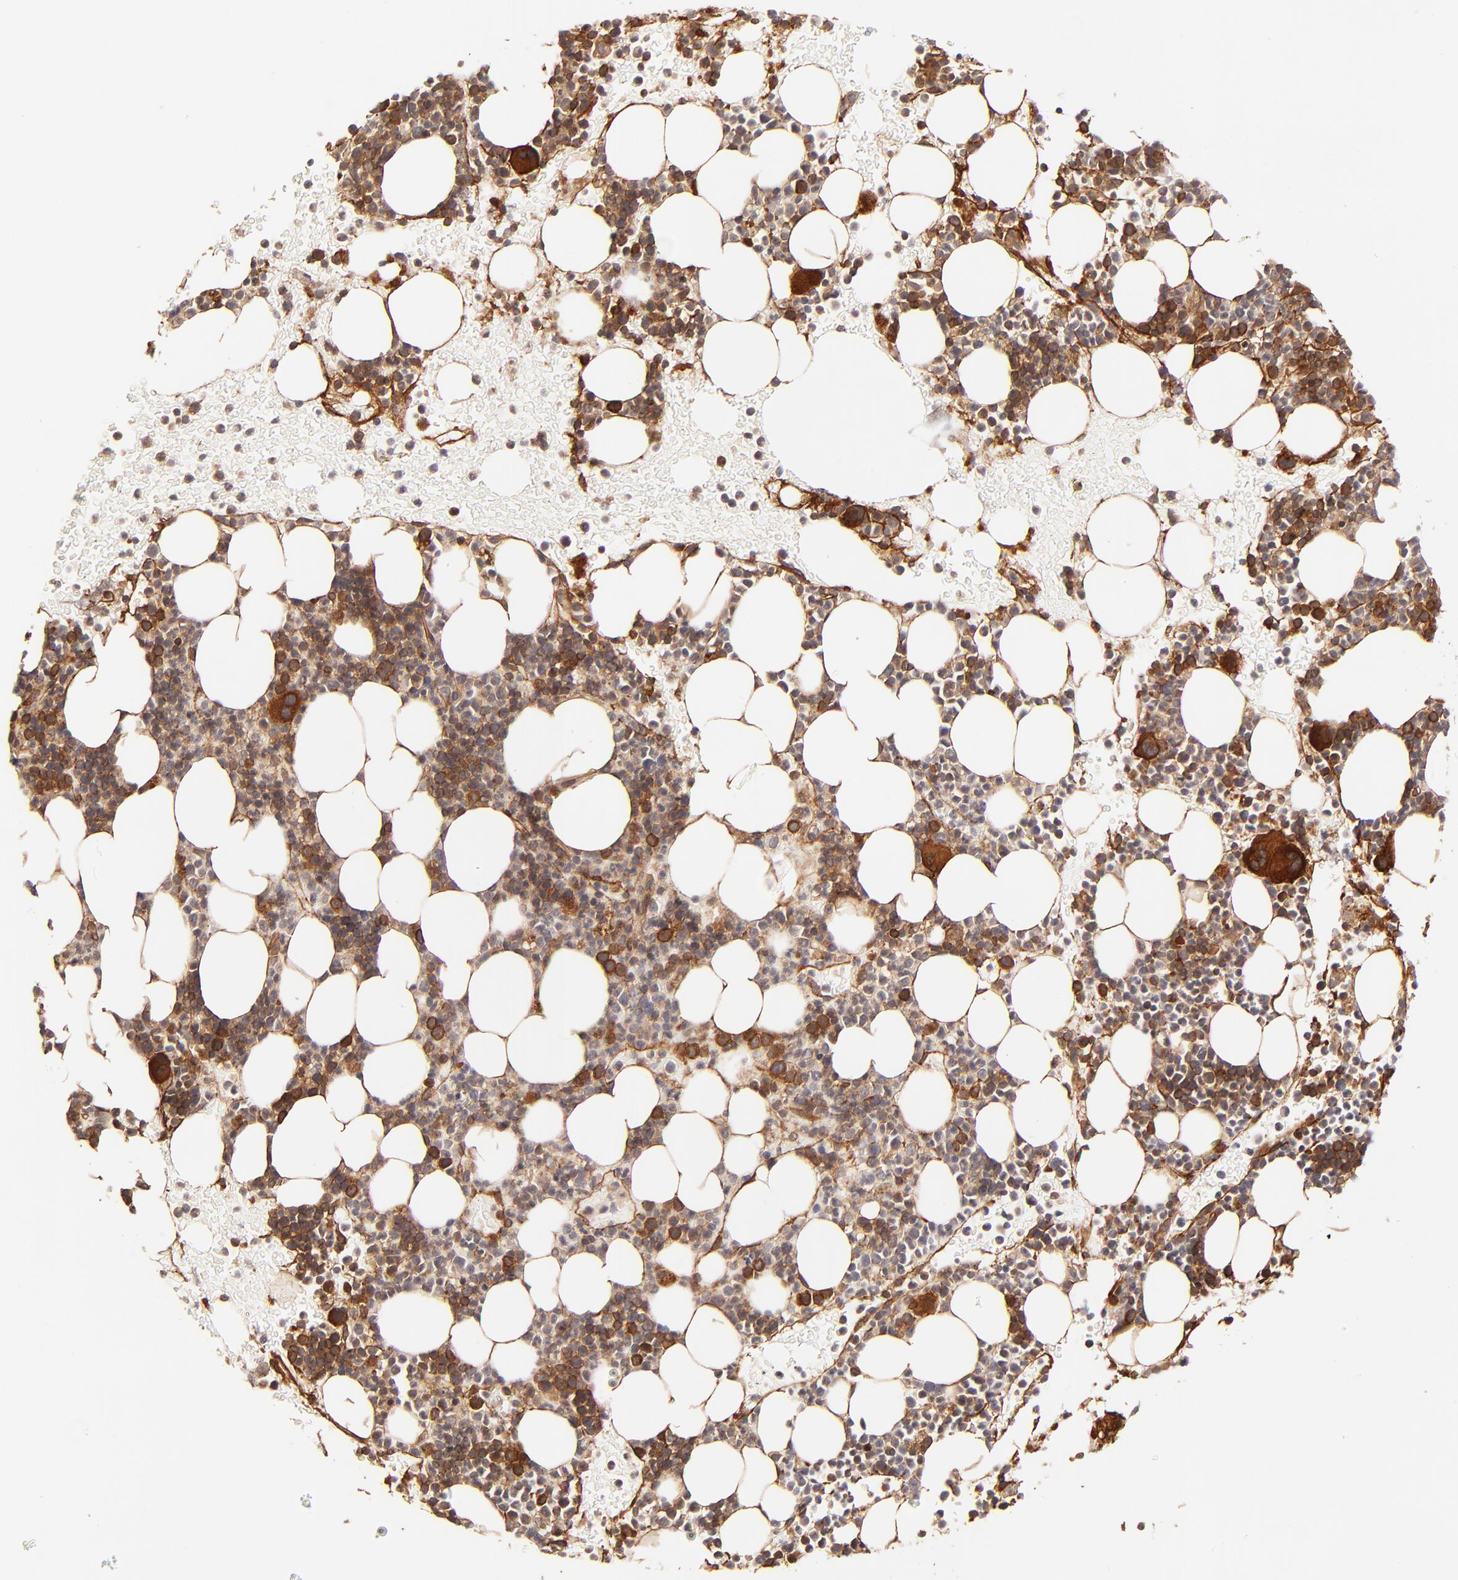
{"staining": {"intensity": "strong", "quantity": "25%-75%", "location": "cytoplasmic/membranous"}, "tissue": "bone marrow", "cell_type": "Hematopoietic cells", "image_type": "normal", "snomed": [{"axis": "morphology", "description": "Normal tissue, NOS"}, {"axis": "topography", "description": "Bone marrow"}], "caption": "Immunohistochemical staining of unremarkable human bone marrow displays strong cytoplasmic/membranous protein expression in approximately 25%-75% of hematopoietic cells.", "gene": "ITGB1", "patient": {"sex": "male", "age": 17}}